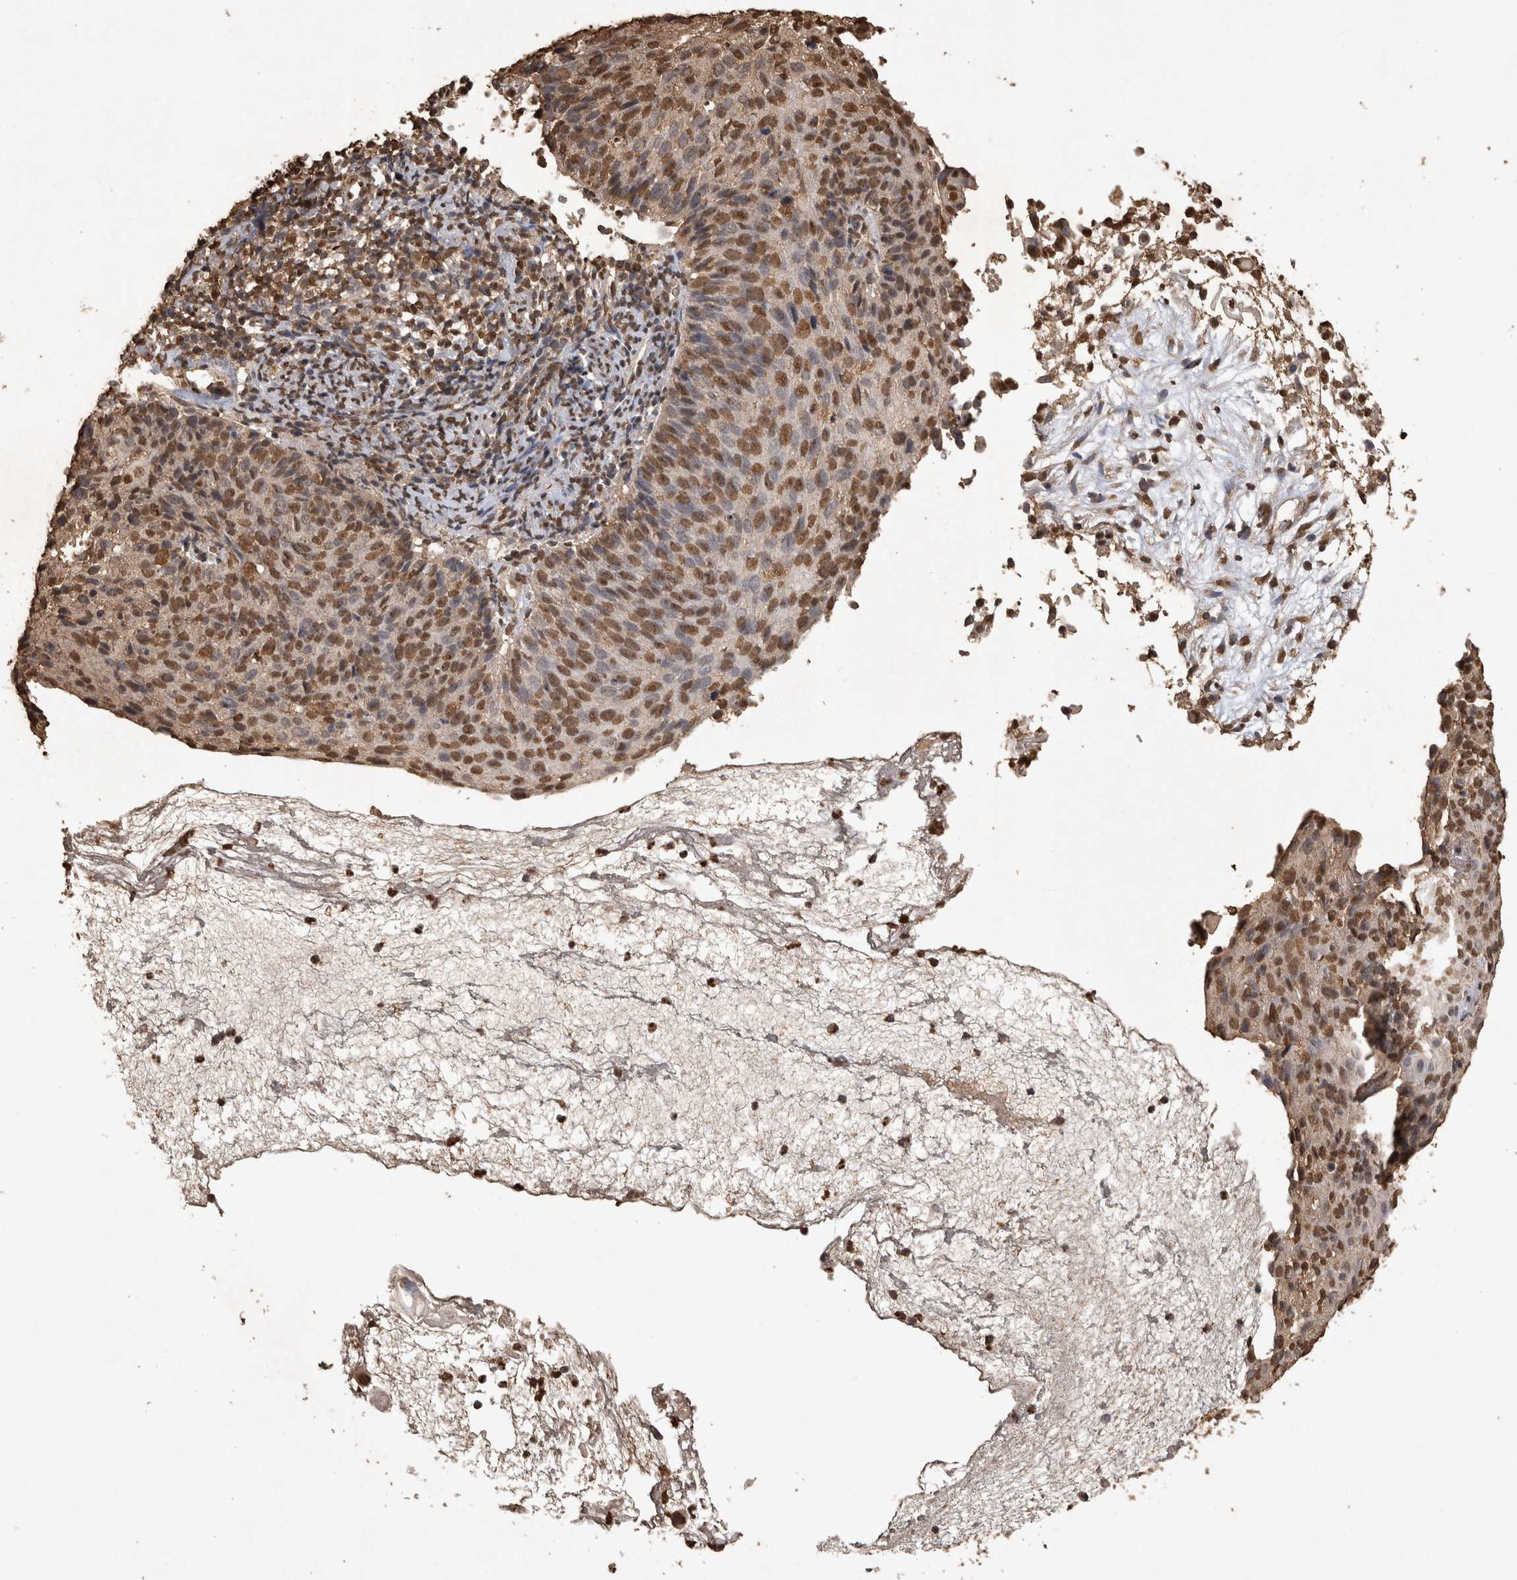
{"staining": {"intensity": "moderate", "quantity": ">75%", "location": "nuclear"}, "tissue": "cervical cancer", "cell_type": "Tumor cells", "image_type": "cancer", "snomed": [{"axis": "morphology", "description": "Squamous cell carcinoma, NOS"}, {"axis": "topography", "description": "Cervix"}], "caption": "This micrograph reveals IHC staining of cervical cancer, with medium moderate nuclear positivity in approximately >75% of tumor cells.", "gene": "OAS2", "patient": {"sex": "female", "age": 74}}